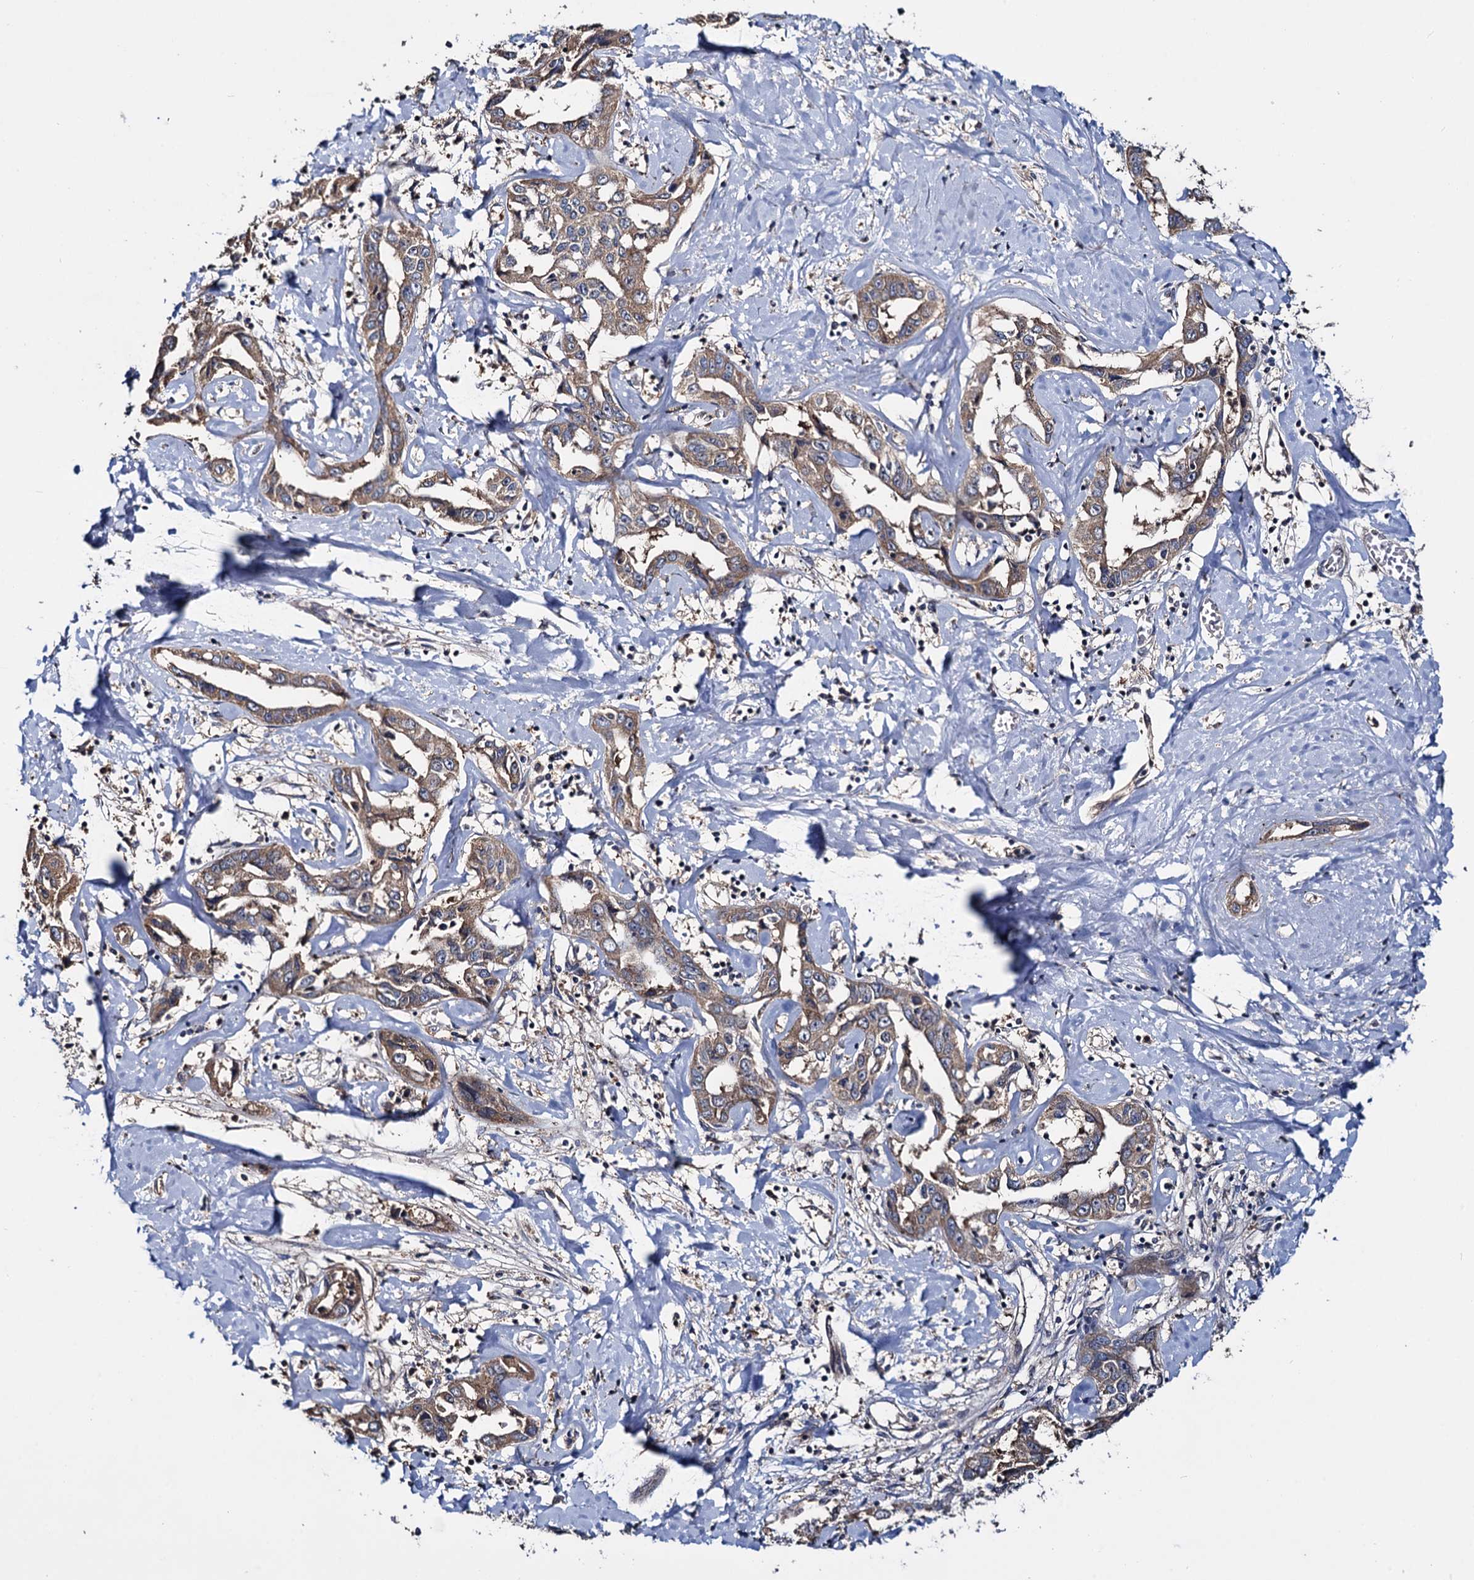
{"staining": {"intensity": "weak", "quantity": ">75%", "location": "cytoplasmic/membranous"}, "tissue": "liver cancer", "cell_type": "Tumor cells", "image_type": "cancer", "snomed": [{"axis": "morphology", "description": "Cholangiocarcinoma"}, {"axis": "topography", "description": "Liver"}], "caption": "Immunohistochemistry (IHC) of human liver cholangiocarcinoma displays low levels of weak cytoplasmic/membranous staining in about >75% of tumor cells.", "gene": "CEP192", "patient": {"sex": "male", "age": 59}}